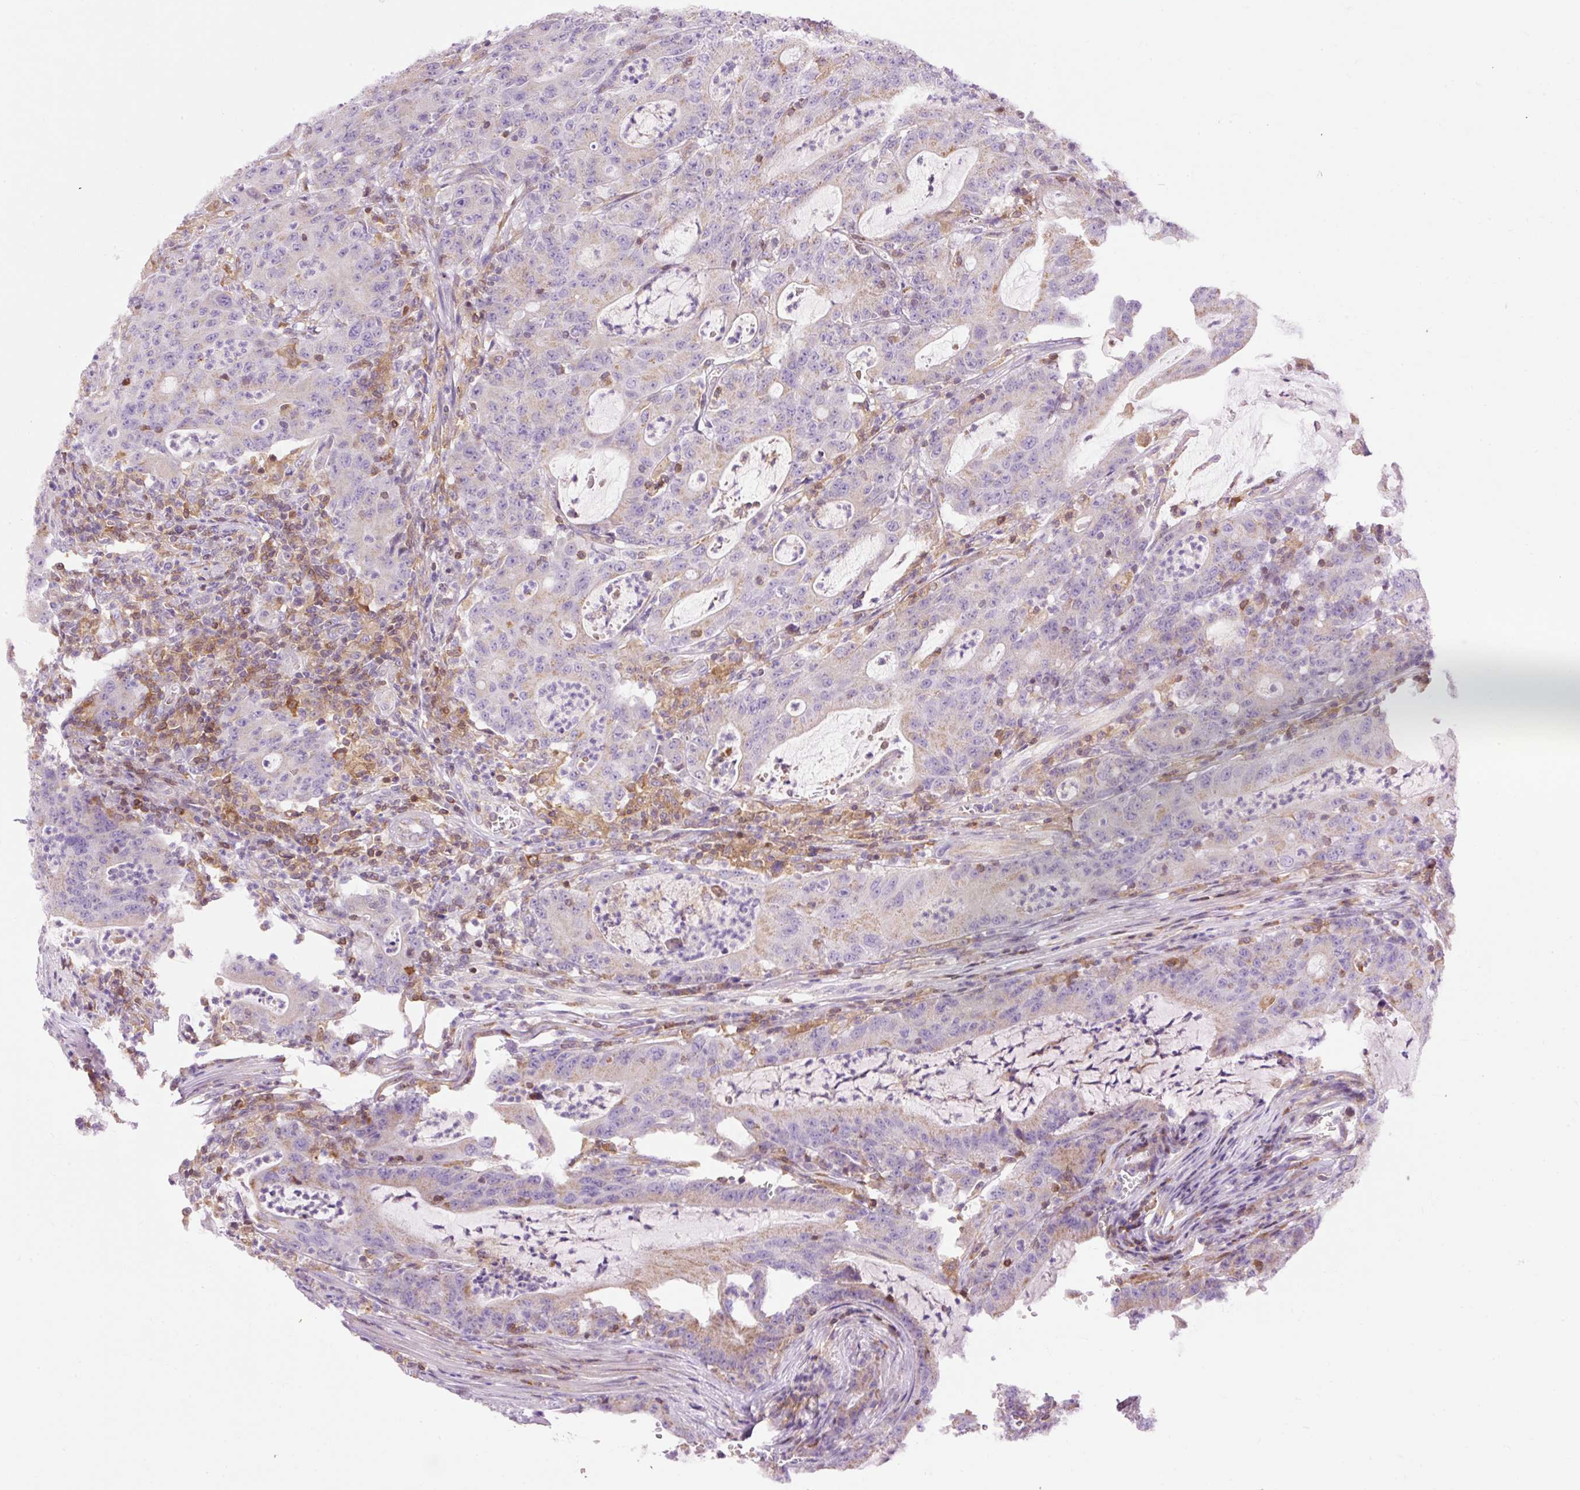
{"staining": {"intensity": "negative", "quantity": "none", "location": "none"}, "tissue": "colorectal cancer", "cell_type": "Tumor cells", "image_type": "cancer", "snomed": [{"axis": "morphology", "description": "Adenocarcinoma, NOS"}, {"axis": "topography", "description": "Colon"}], "caption": "There is no significant staining in tumor cells of colorectal cancer.", "gene": "CD83", "patient": {"sex": "male", "age": 83}}